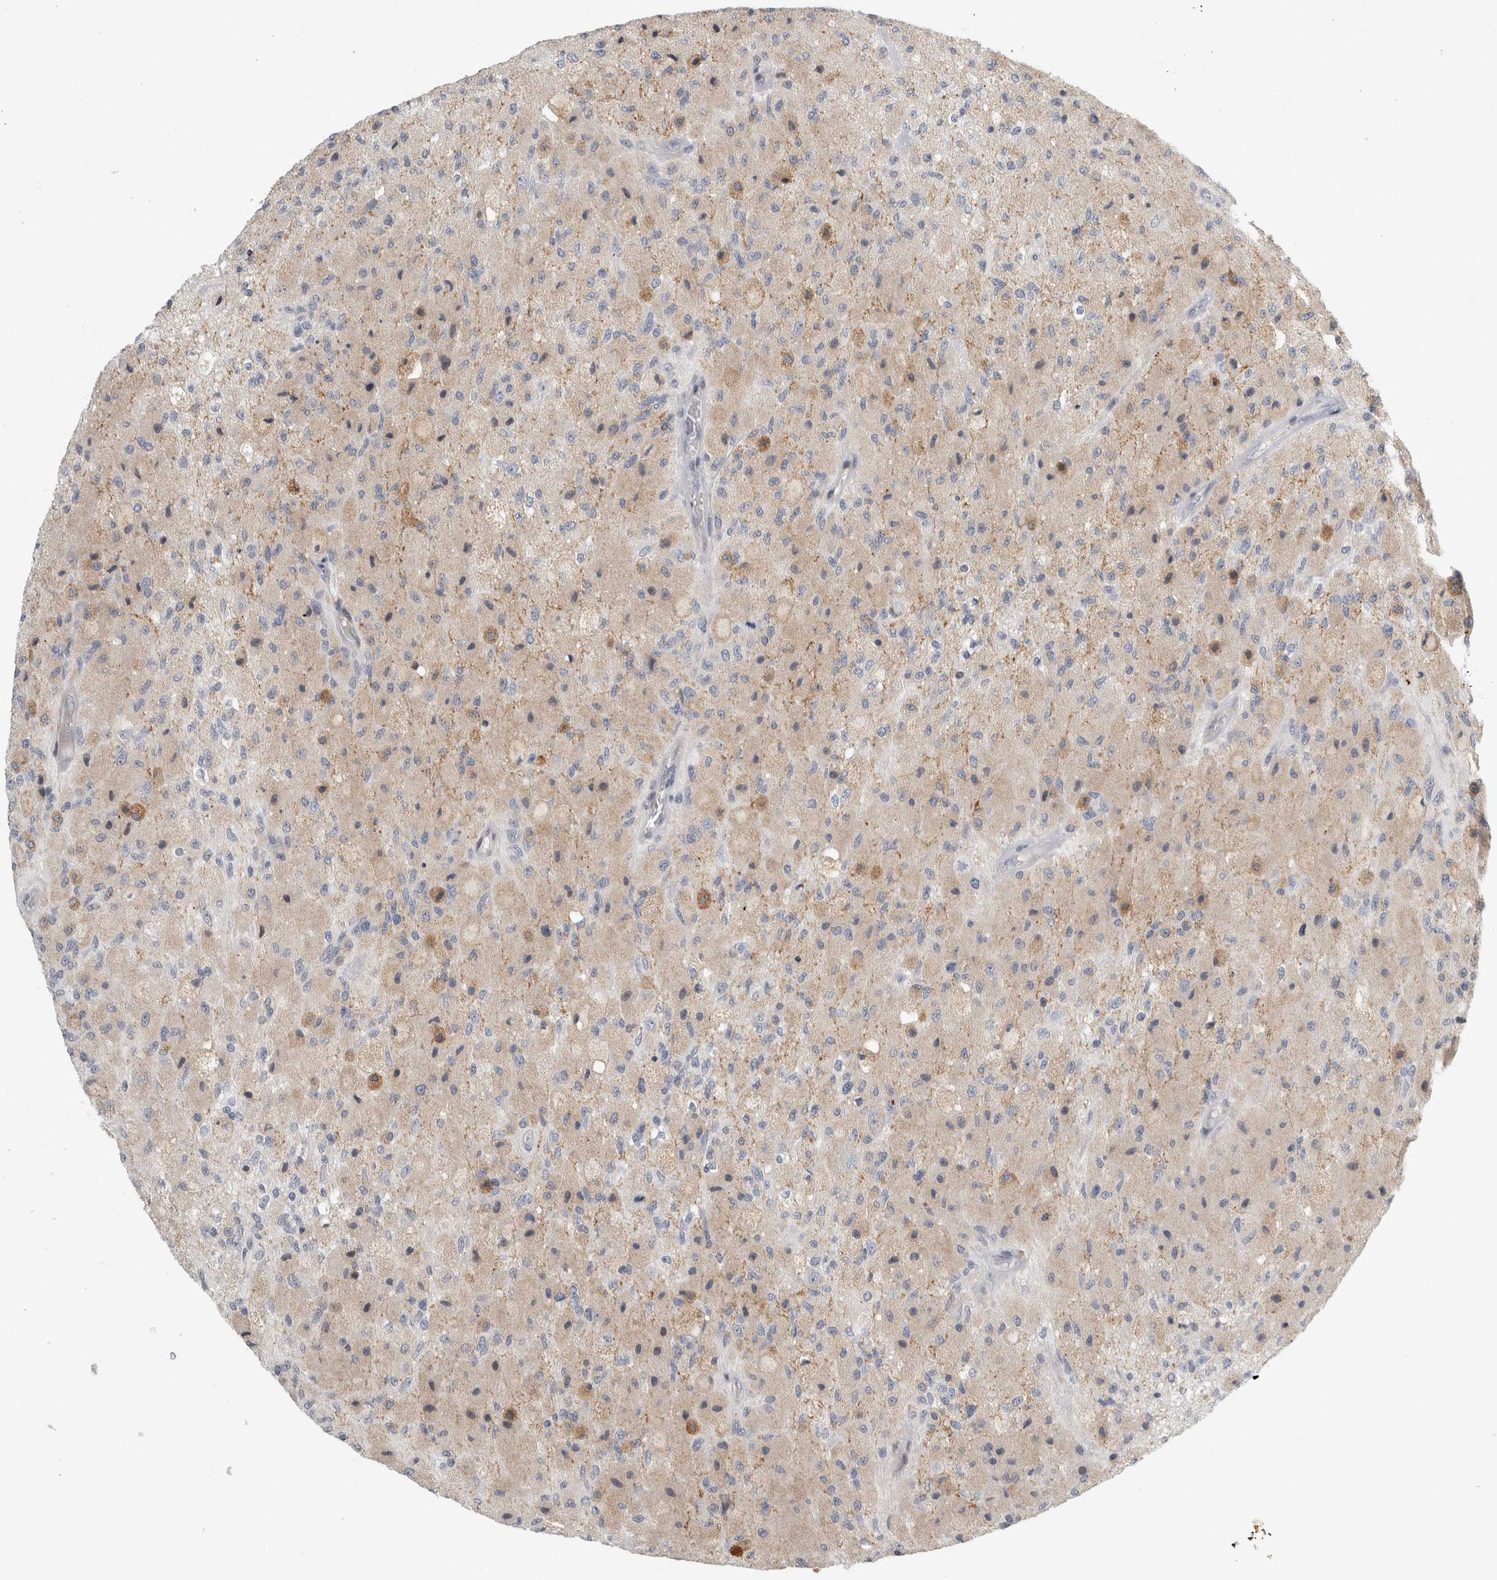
{"staining": {"intensity": "negative", "quantity": "none", "location": "none"}, "tissue": "glioma", "cell_type": "Tumor cells", "image_type": "cancer", "snomed": [{"axis": "morphology", "description": "Normal tissue, NOS"}, {"axis": "morphology", "description": "Glioma, malignant, High grade"}, {"axis": "topography", "description": "Cerebral cortex"}], "caption": "The histopathology image displays no staining of tumor cells in glioma.", "gene": "UTP25", "patient": {"sex": "male", "age": 77}}